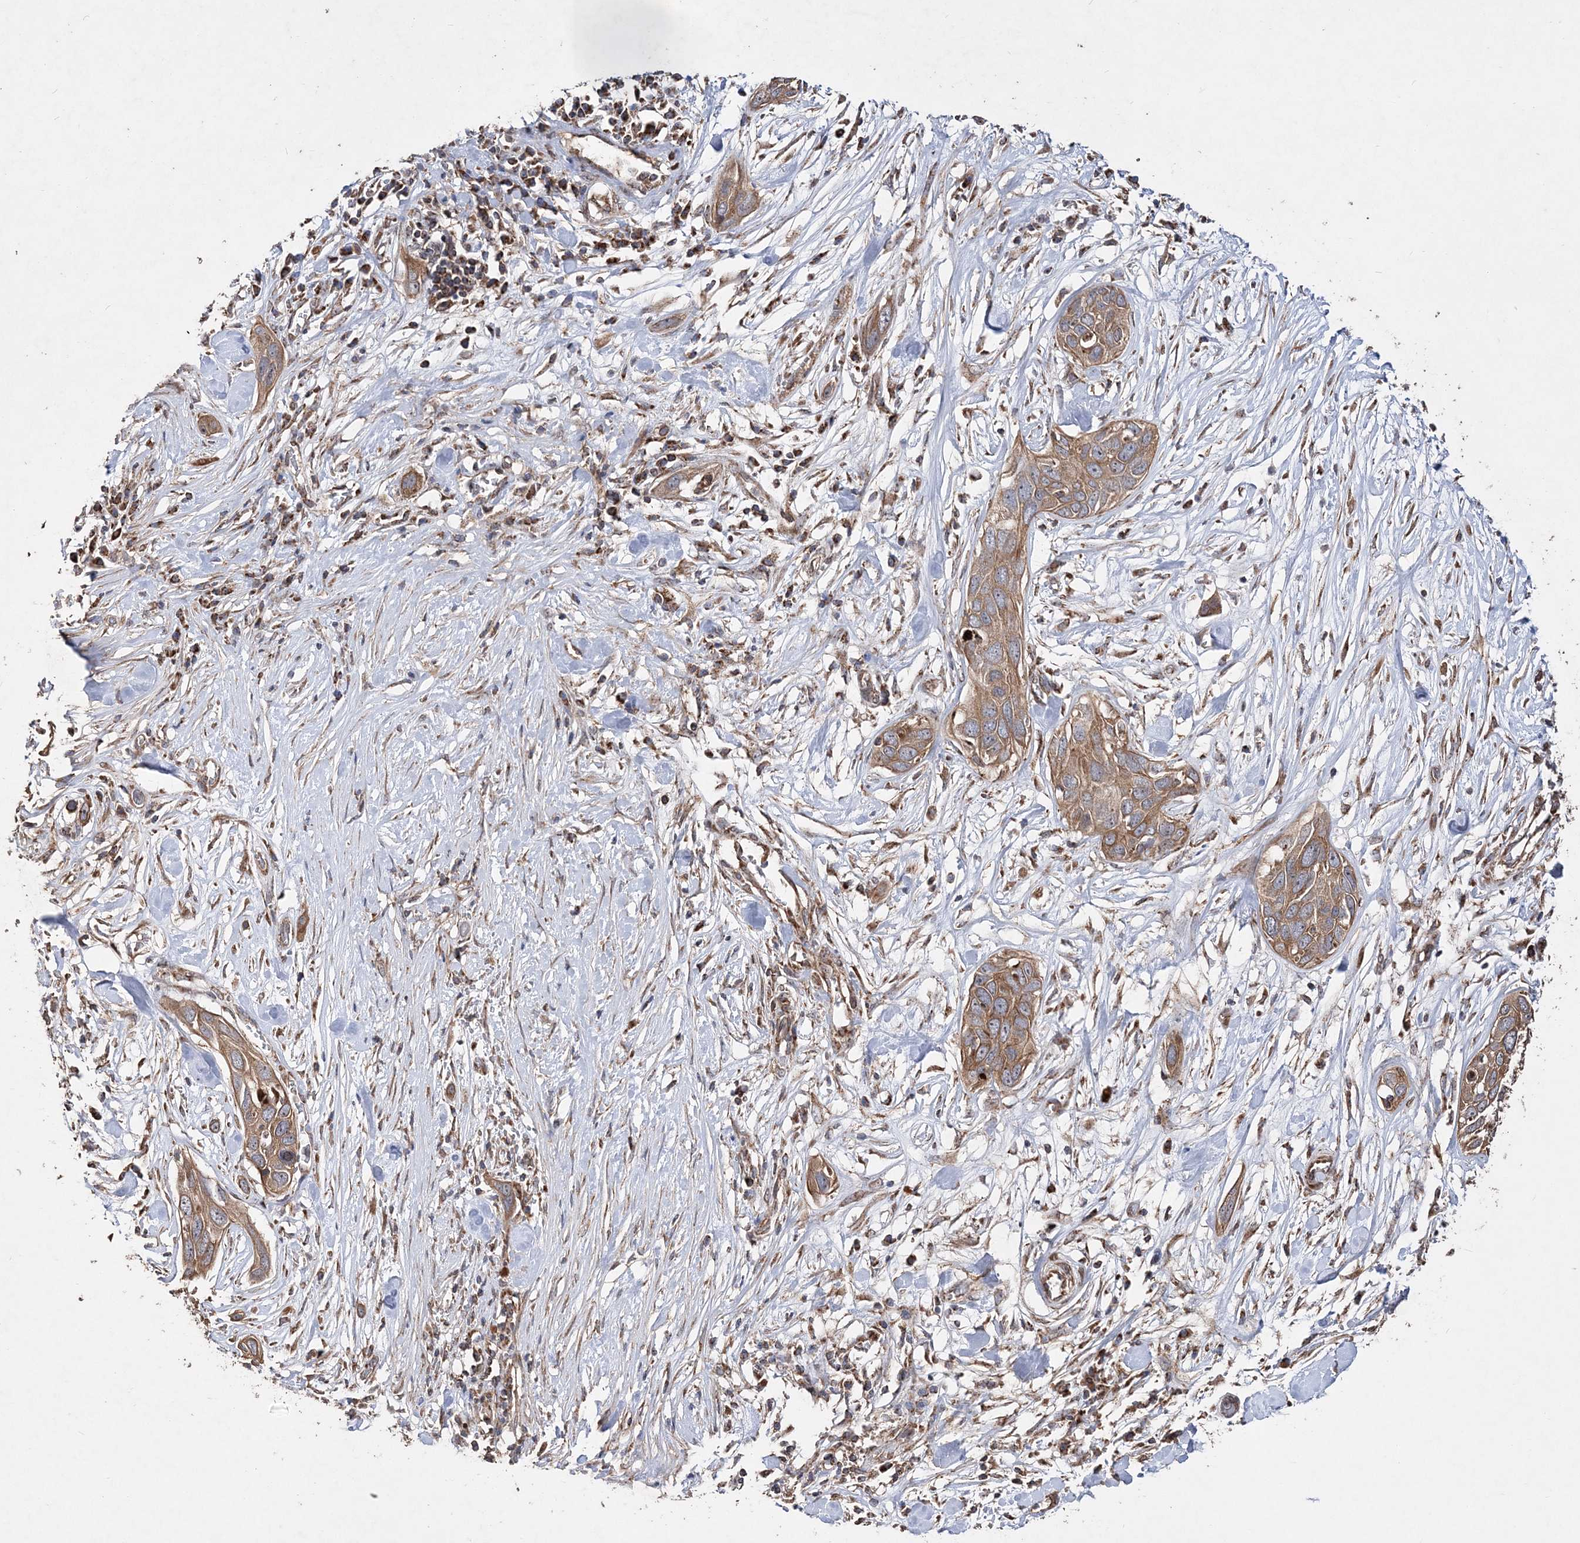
{"staining": {"intensity": "moderate", "quantity": ">75%", "location": "cytoplasmic/membranous"}, "tissue": "pancreatic cancer", "cell_type": "Tumor cells", "image_type": "cancer", "snomed": [{"axis": "morphology", "description": "Adenocarcinoma, NOS"}, {"axis": "topography", "description": "Pancreas"}], "caption": "Immunohistochemical staining of adenocarcinoma (pancreatic) reveals medium levels of moderate cytoplasmic/membranous protein positivity in about >75% of tumor cells.", "gene": "POC5", "patient": {"sex": "female", "age": 60}}